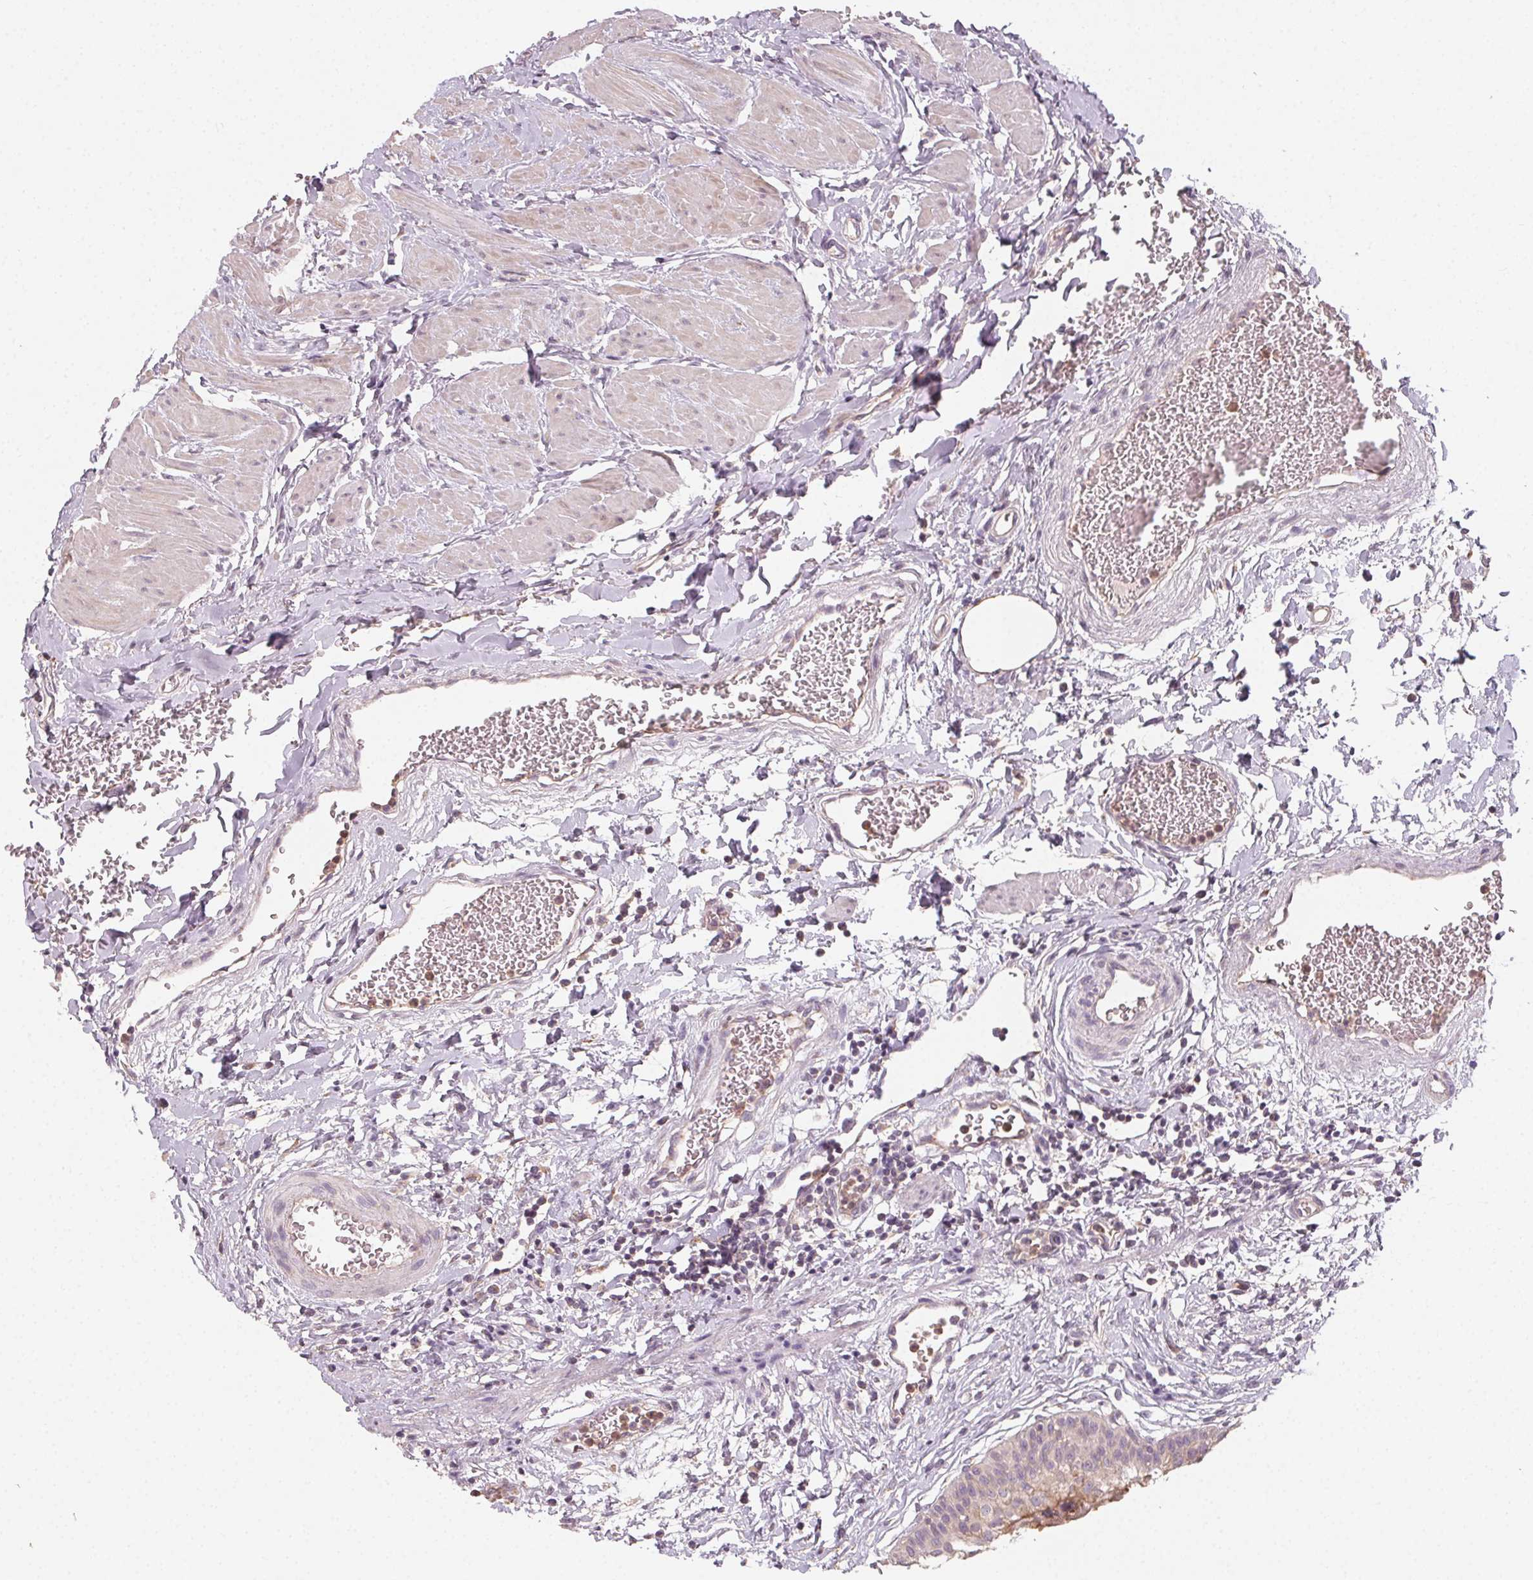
{"staining": {"intensity": "moderate", "quantity": ">75%", "location": "cytoplasmic/membranous"}, "tissue": "urinary bladder", "cell_type": "Urothelial cells", "image_type": "normal", "snomed": [{"axis": "morphology", "description": "Normal tissue, NOS"}, {"axis": "topography", "description": "Urinary bladder"}], "caption": "Human urinary bladder stained with a brown dye reveals moderate cytoplasmic/membranous positive expression in approximately >75% of urothelial cells.", "gene": "AP1S1", "patient": {"sex": "male", "age": 55}}